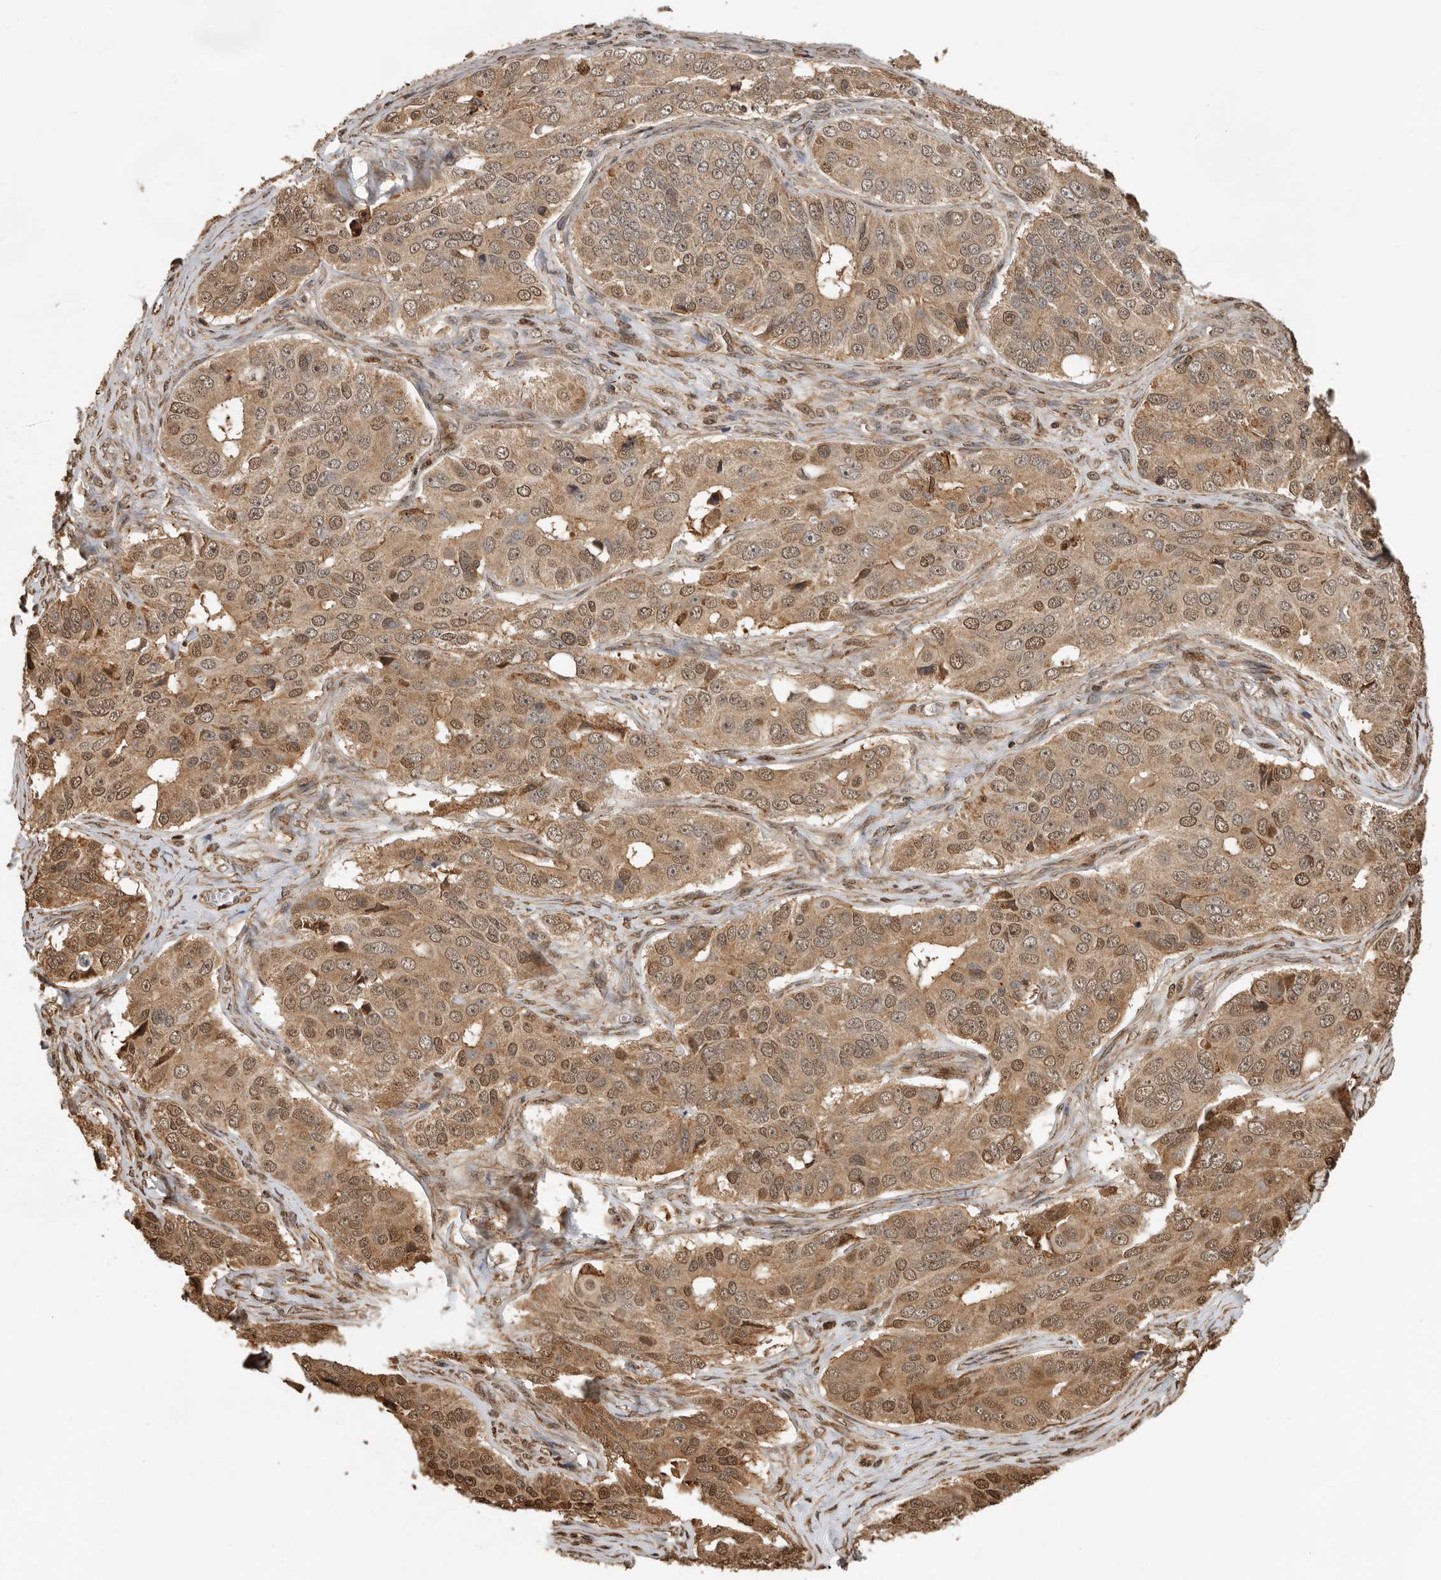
{"staining": {"intensity": "moderate", "quantity": ">75%", "location": "cytoplasmic/membranous,nuclear"}, "tissue": "ovarian cancer", "cell_type": "Tumor cells", "image_type": "cancer", "snomed": [{"axis": "morphology", "description": "Carcinoma, endometroid"}, {"axis": "topography", "description": "Ovary"}], "caption": "Ovarian cancer was stained to show a protein in brown. There is medium levels of moderate cytoplasmic/membranous and nuclear expression in about >75% of tumor cells. The staining was performed using DAB to visualize the protein expression in brown, while the nuclei were stained in blue with hematoxylin (Magnification: 20x).", "gene": "RNF157", "patient": {"sex": "female", "age": 51}}